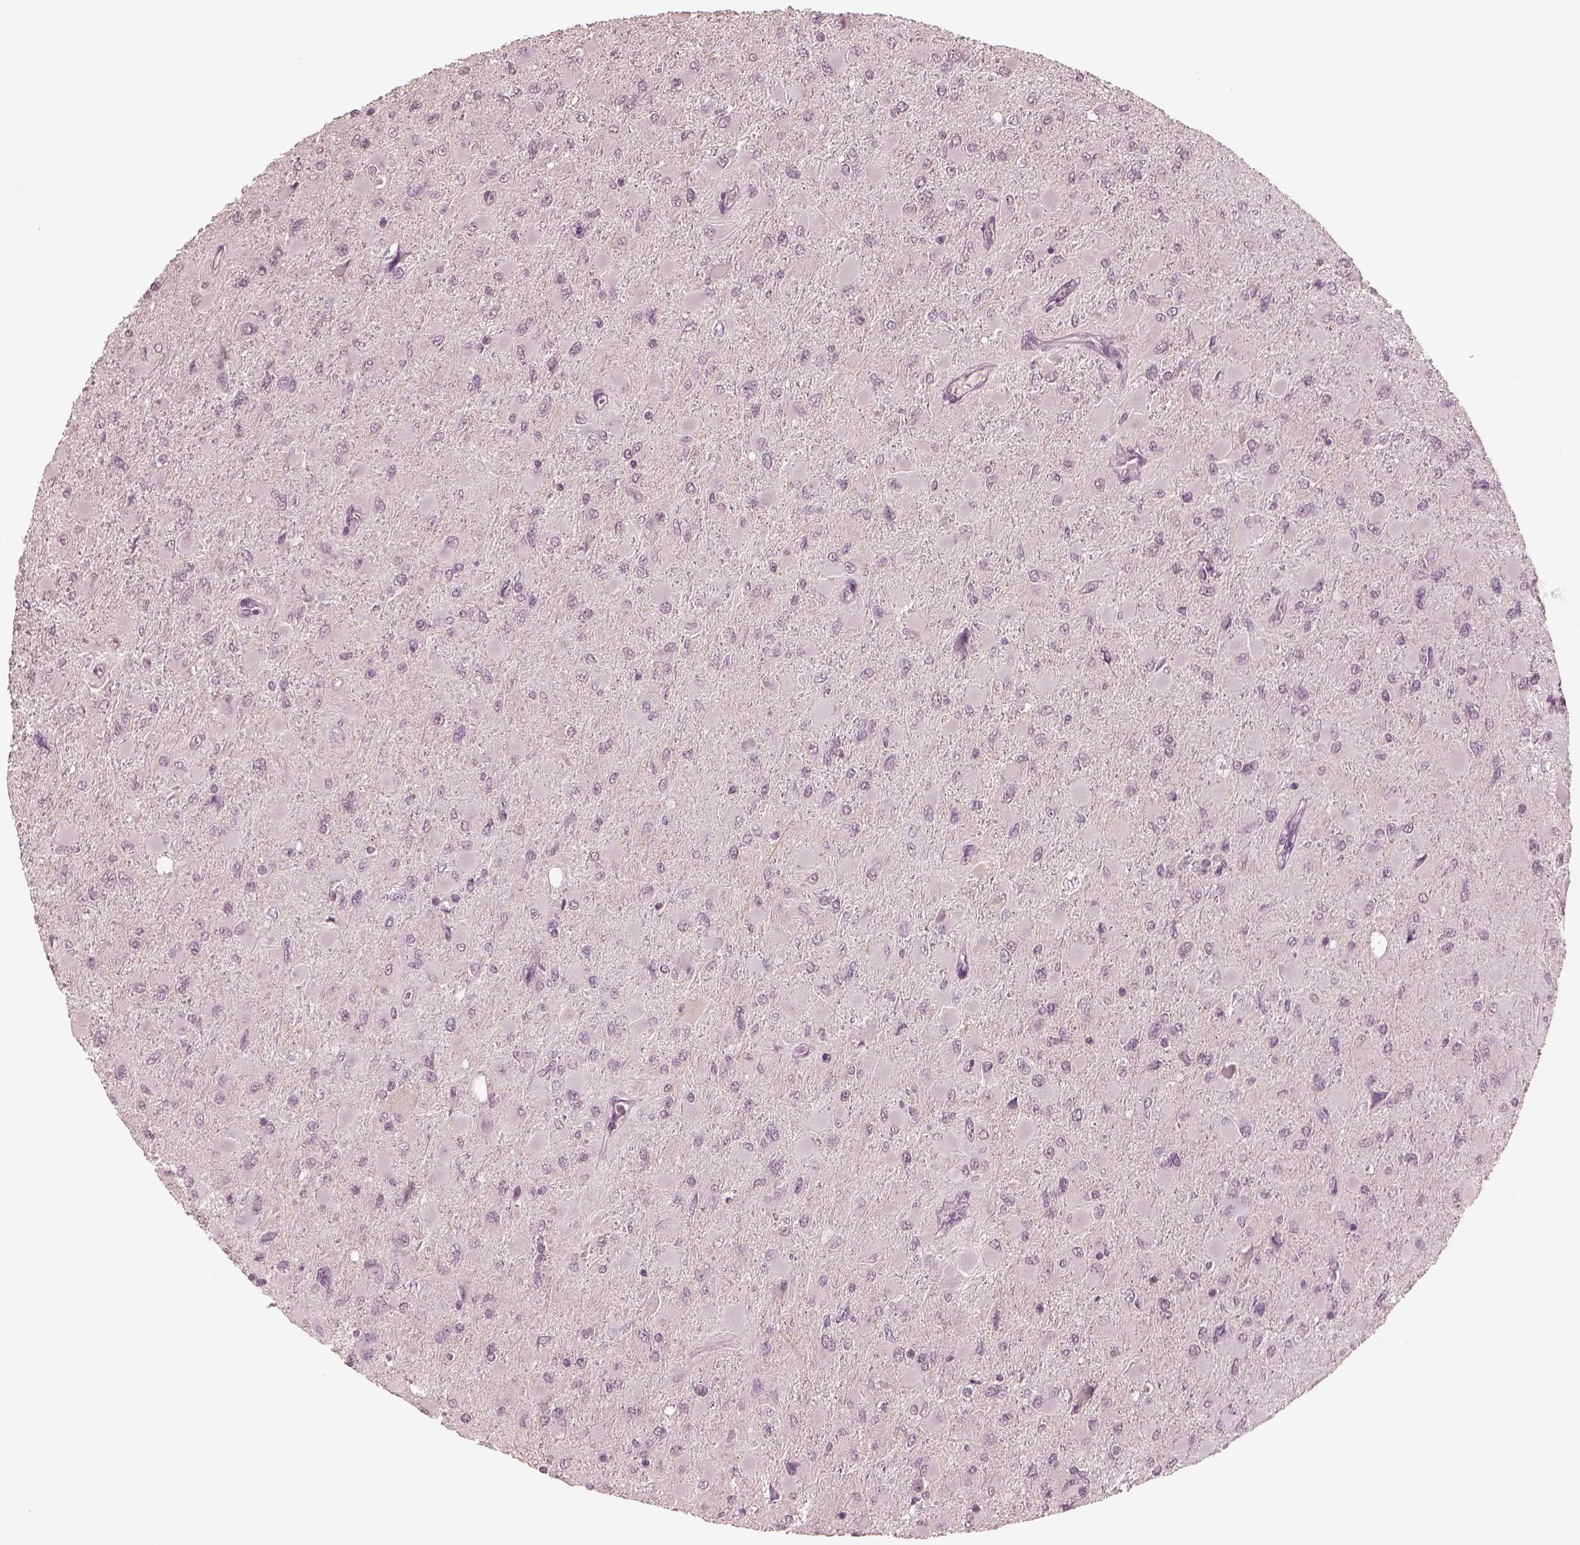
{"staining": {"intensity": "negative", "quantity": "none", "location": "none"}, "tissue": "glioma", "cell_type": "Tumor cells", "image_type": "cancer", "snomed": [{"axis": "morphology", "description": "Glioma, malignant, High grade"}, {"axis": "topography", "description": "Cerebral cortex"}], "caption": "The immunohistochemistry (IHC) photomicrograph has no significant positivity in tumor cells of glioma tissue.", "gene": "KRT79", "patient": {"sex": "female", "age": 36}}